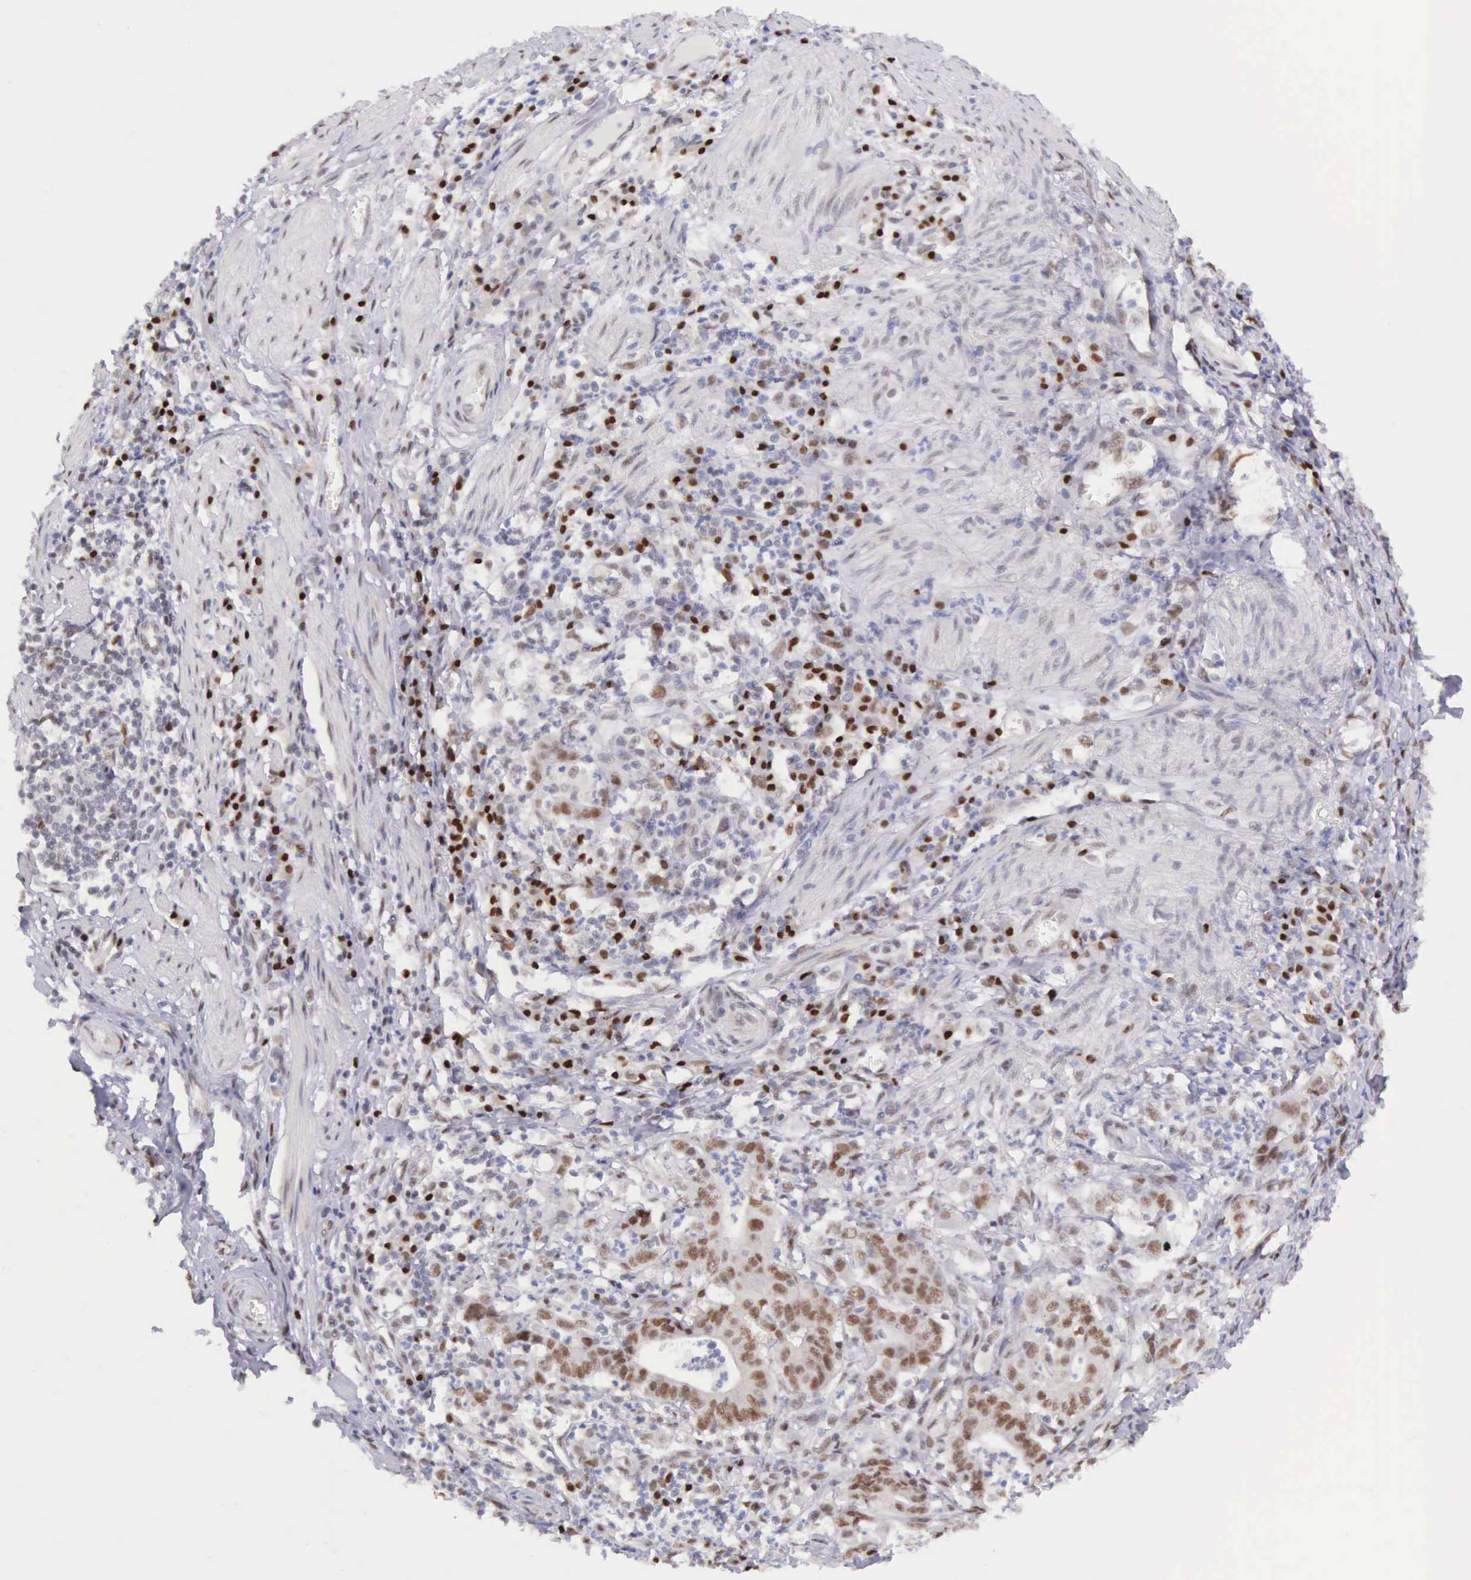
{"staining": {"intensity": "moderate", "quantity": ">75%", "location": "nuclear"}, "tissue": "stomach cancer", "cell_type": "Tumor cells", "image_type": "cancer", "snomed": [{"axis": "morphology", "description": "Adenocarcinoma, NOS"}, {"axis": "topography", "description": "Stomach, lower"}], "caption": "A medium amount of moderate nuclear staining is seen in approximately >75% of tumor cells in stomach cancer tissue.", "gene": "CCDC117", "patient": {"sex": "female", "age": 86}}